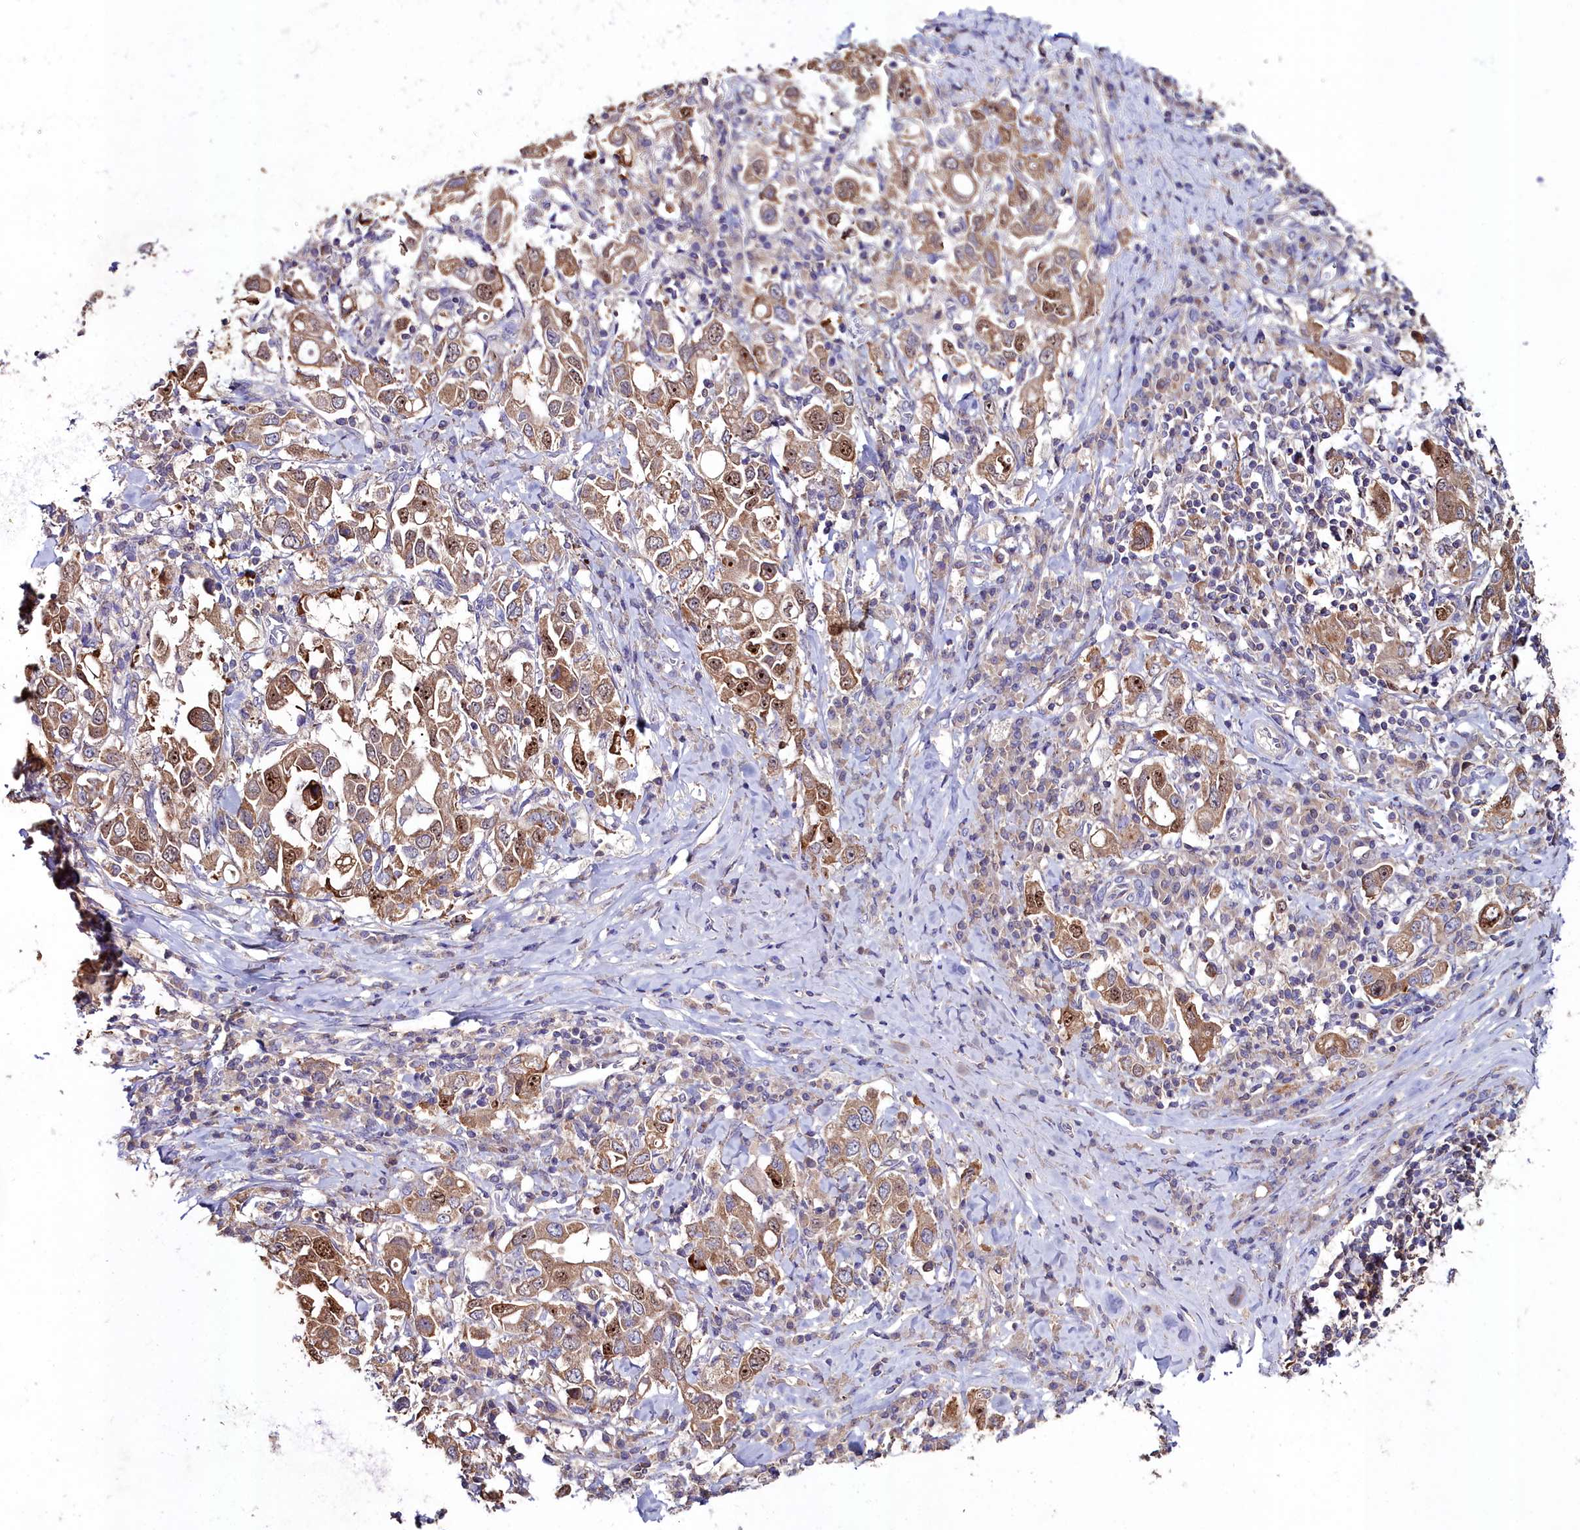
{"staining": {"intensity": "moderate", "quantity": ">75%", "location": "cytoplasmic/membranous,nuclear"}, "tissue": "stomach cancer", "cell_type": "Tumor cells", "image_type": "cancer", "snomed": [{"axis": "morphology", "description": "Adenocarcinoma, NOS"}, {"axis": "topography", "description": "Stomach, upper"}], "caption": "Adenocarcinoma (stomach) was stained to show a protein in brown. There is medium levels of moderate cytoplasmic/membranous and nuclear staining in approximately >75% of tumor cells.", "gene": "AMBRA1", "patient": {"sex": "male", "age": 62}}